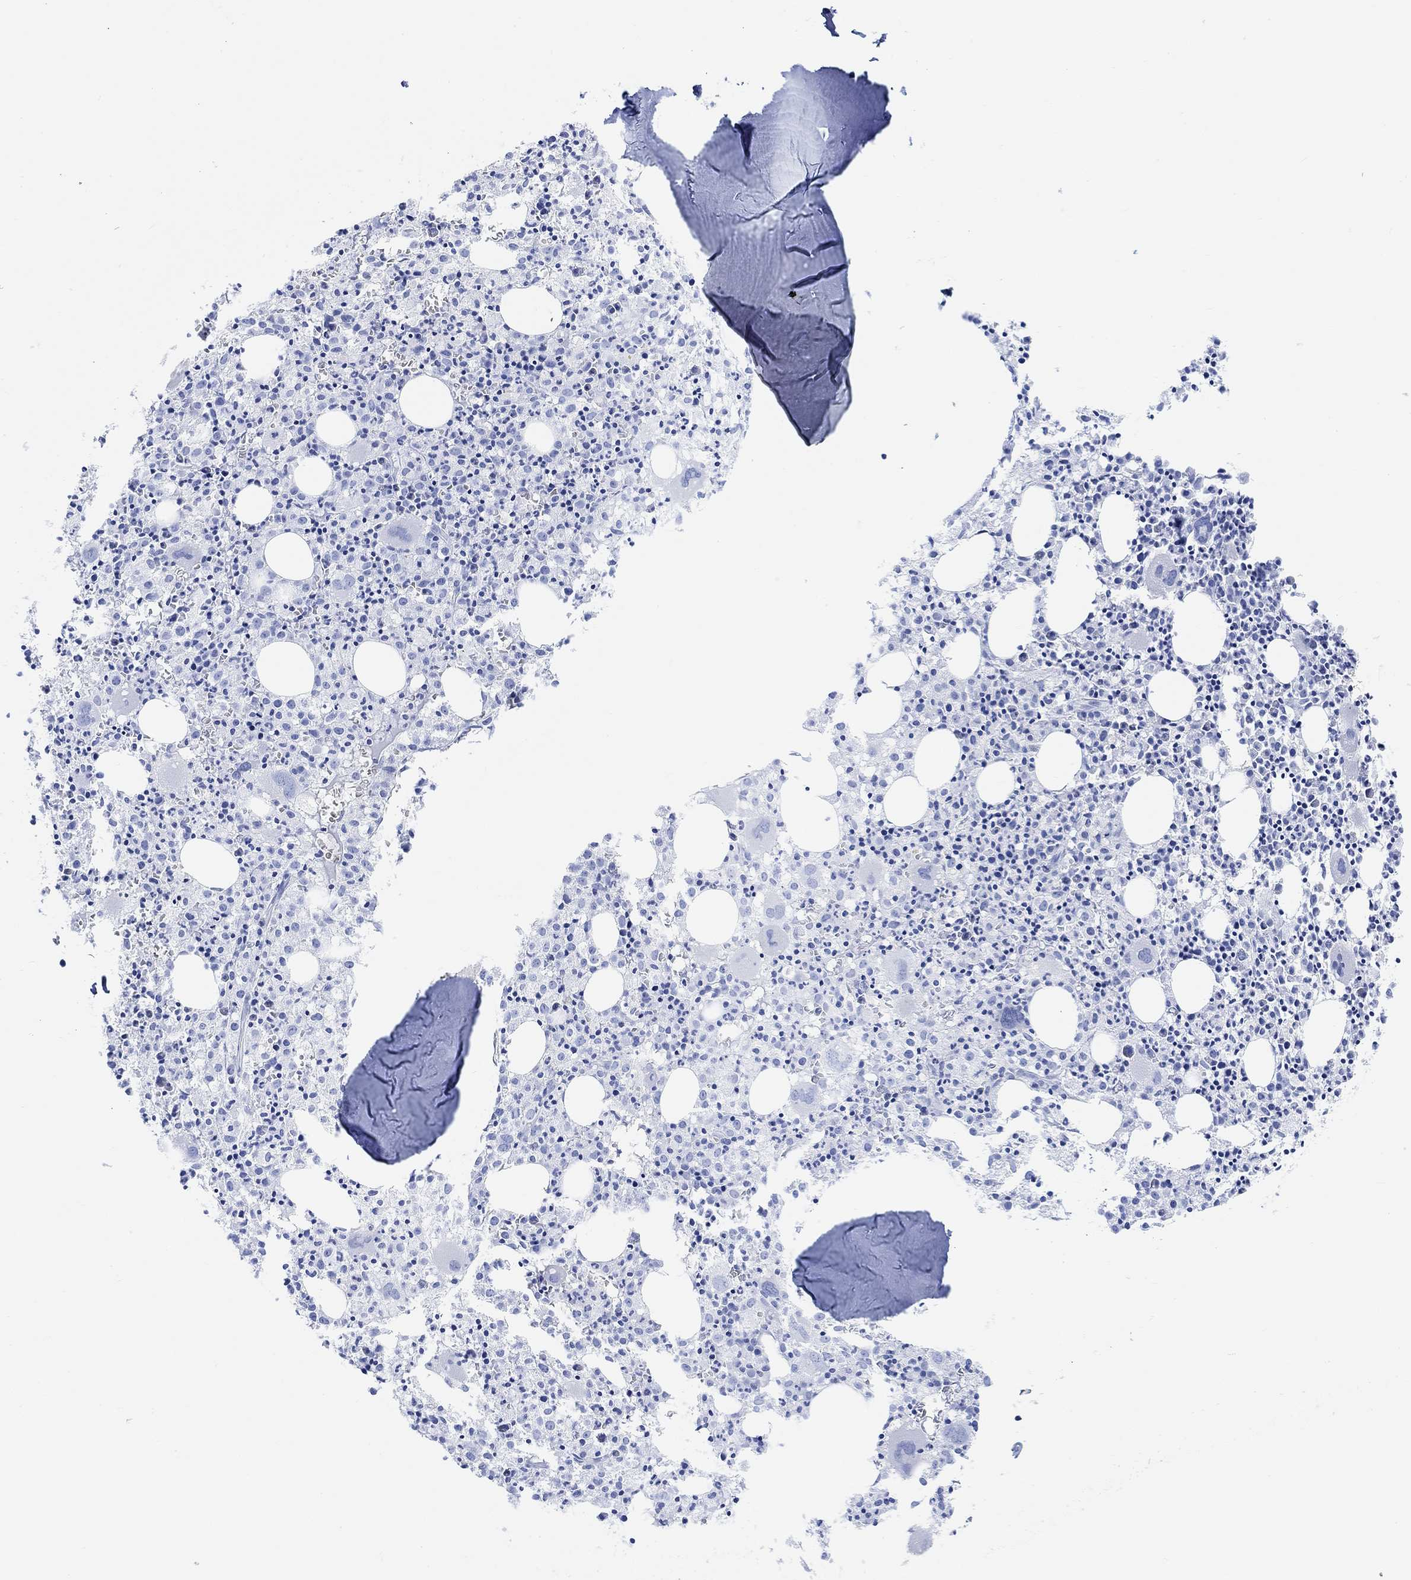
{"staining": {"intensity": "negative", "quantity": "none", "location": "none"}, "tissue": "bone marrow", "cell_type": "Hematopoietic cells", "image_type": "normal", "snomed": [{"axis": "morphology", "description": "Normal tissue, NOS"}, {"axis": "morphology", "description": "Inflammation, NOS"}, {"axis": "topography", "description": "Bone marrow"}], "caption": "Bone marrow was stained to show a protein in brown. There is no significant expression in hematopoietic cells. Brightfield microscopy of immunohistochemistry (IHC) stained with DAB (brown) and hematoxylin (blue), captured at high magnification.", "gene": "ANKRD33", "patient": {"sex": "male", "age": 3}}